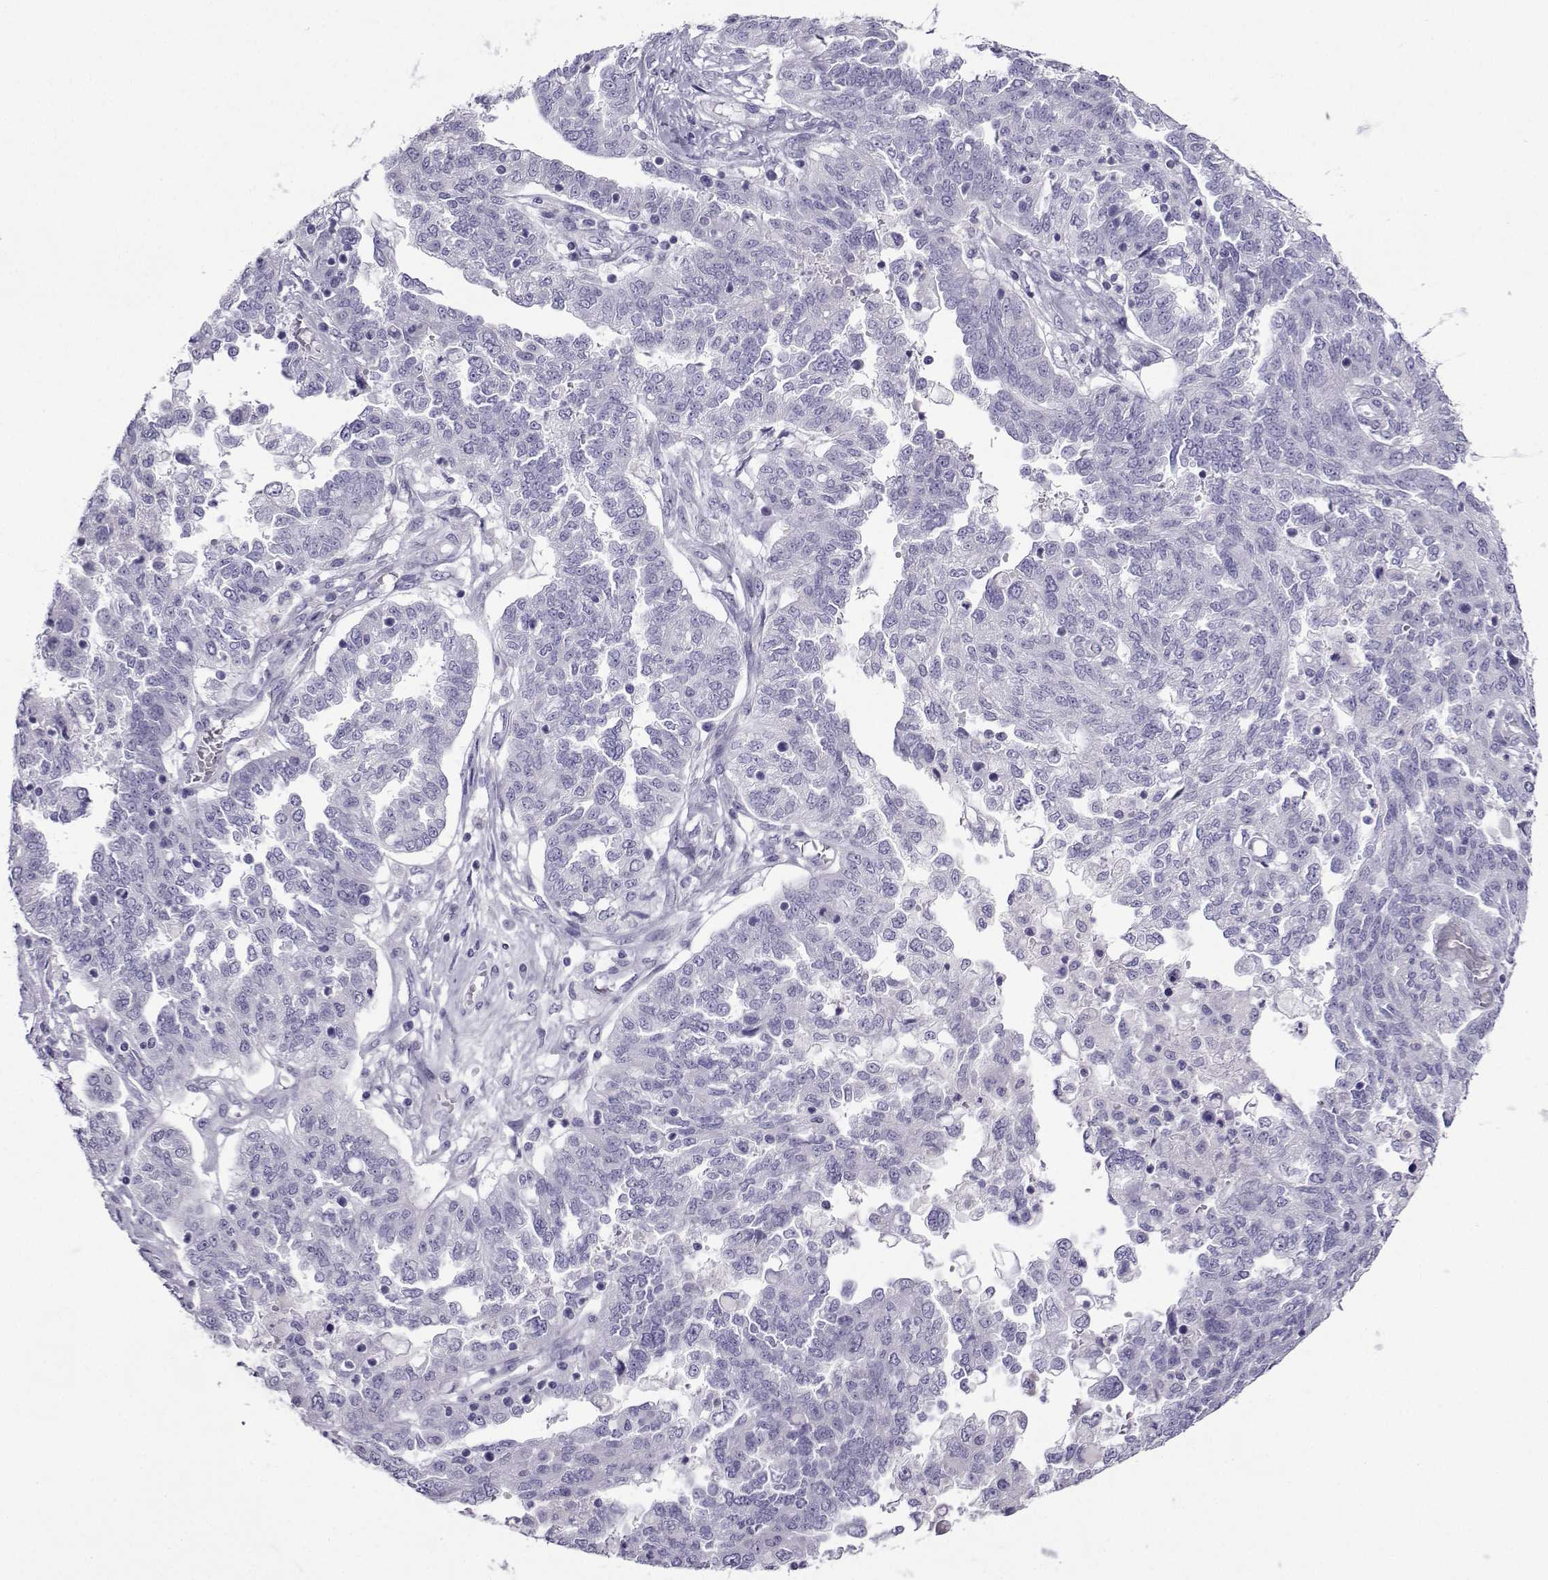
{"staining": {"intensity": "negative", "quantity": "none", "location": "none"}, "tissue": "ovarian cancer", "cell_type": "Tumor cells", "image_type": "cancer", "snomed": [{"axis": "morphology", "description": "Cystadenocarcinoma, serous, NOS"}, {"axis": "topography", "description": "Ovary"}], "caption": "Histopathology image shows no significant protein expression in tumor cells of ovarian serous cystadenocarcinoma.", "gene": "CRYBB1", "patient": {"sex": "female", "age": 67}}